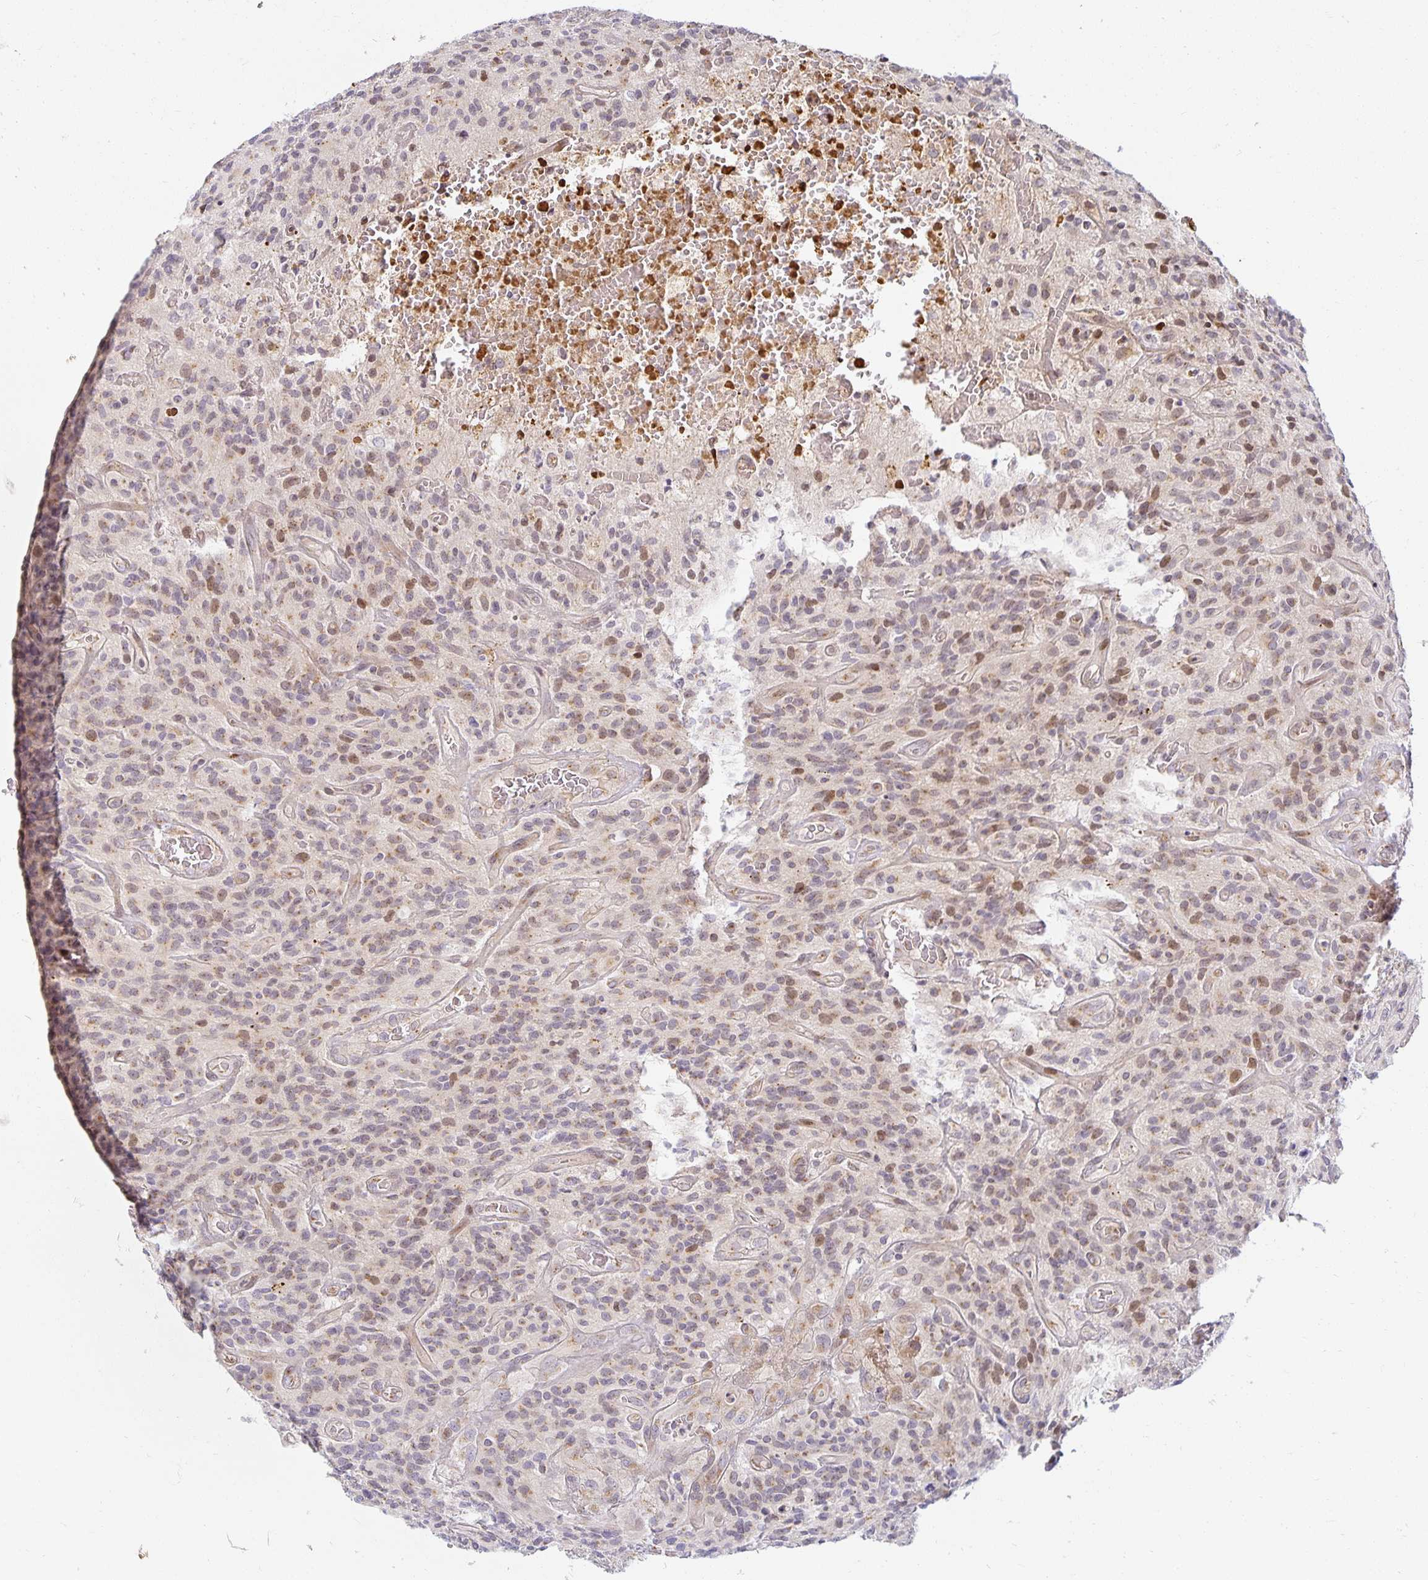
{"staining": {"intensity": "moderate", "quantity": "25%-75%", "location": "nuclear"}, "tissue": "glioma", "cell_type": "Tumor cells", "image_type": "cancer", "snomed": [{"axis": "morphology", "description": "Glioma, malignant, High grade"}, {"axis": "topography", "description": "Brain"}], "caption": "Immunohistochemistry (IHC) of human malignant high-grade glioma displays medium levels of moderate nuclear expression in approximately 25%-75% of tumor cells.", "gene": "EHF", "patient": {"sex": "male", "age": 76}}